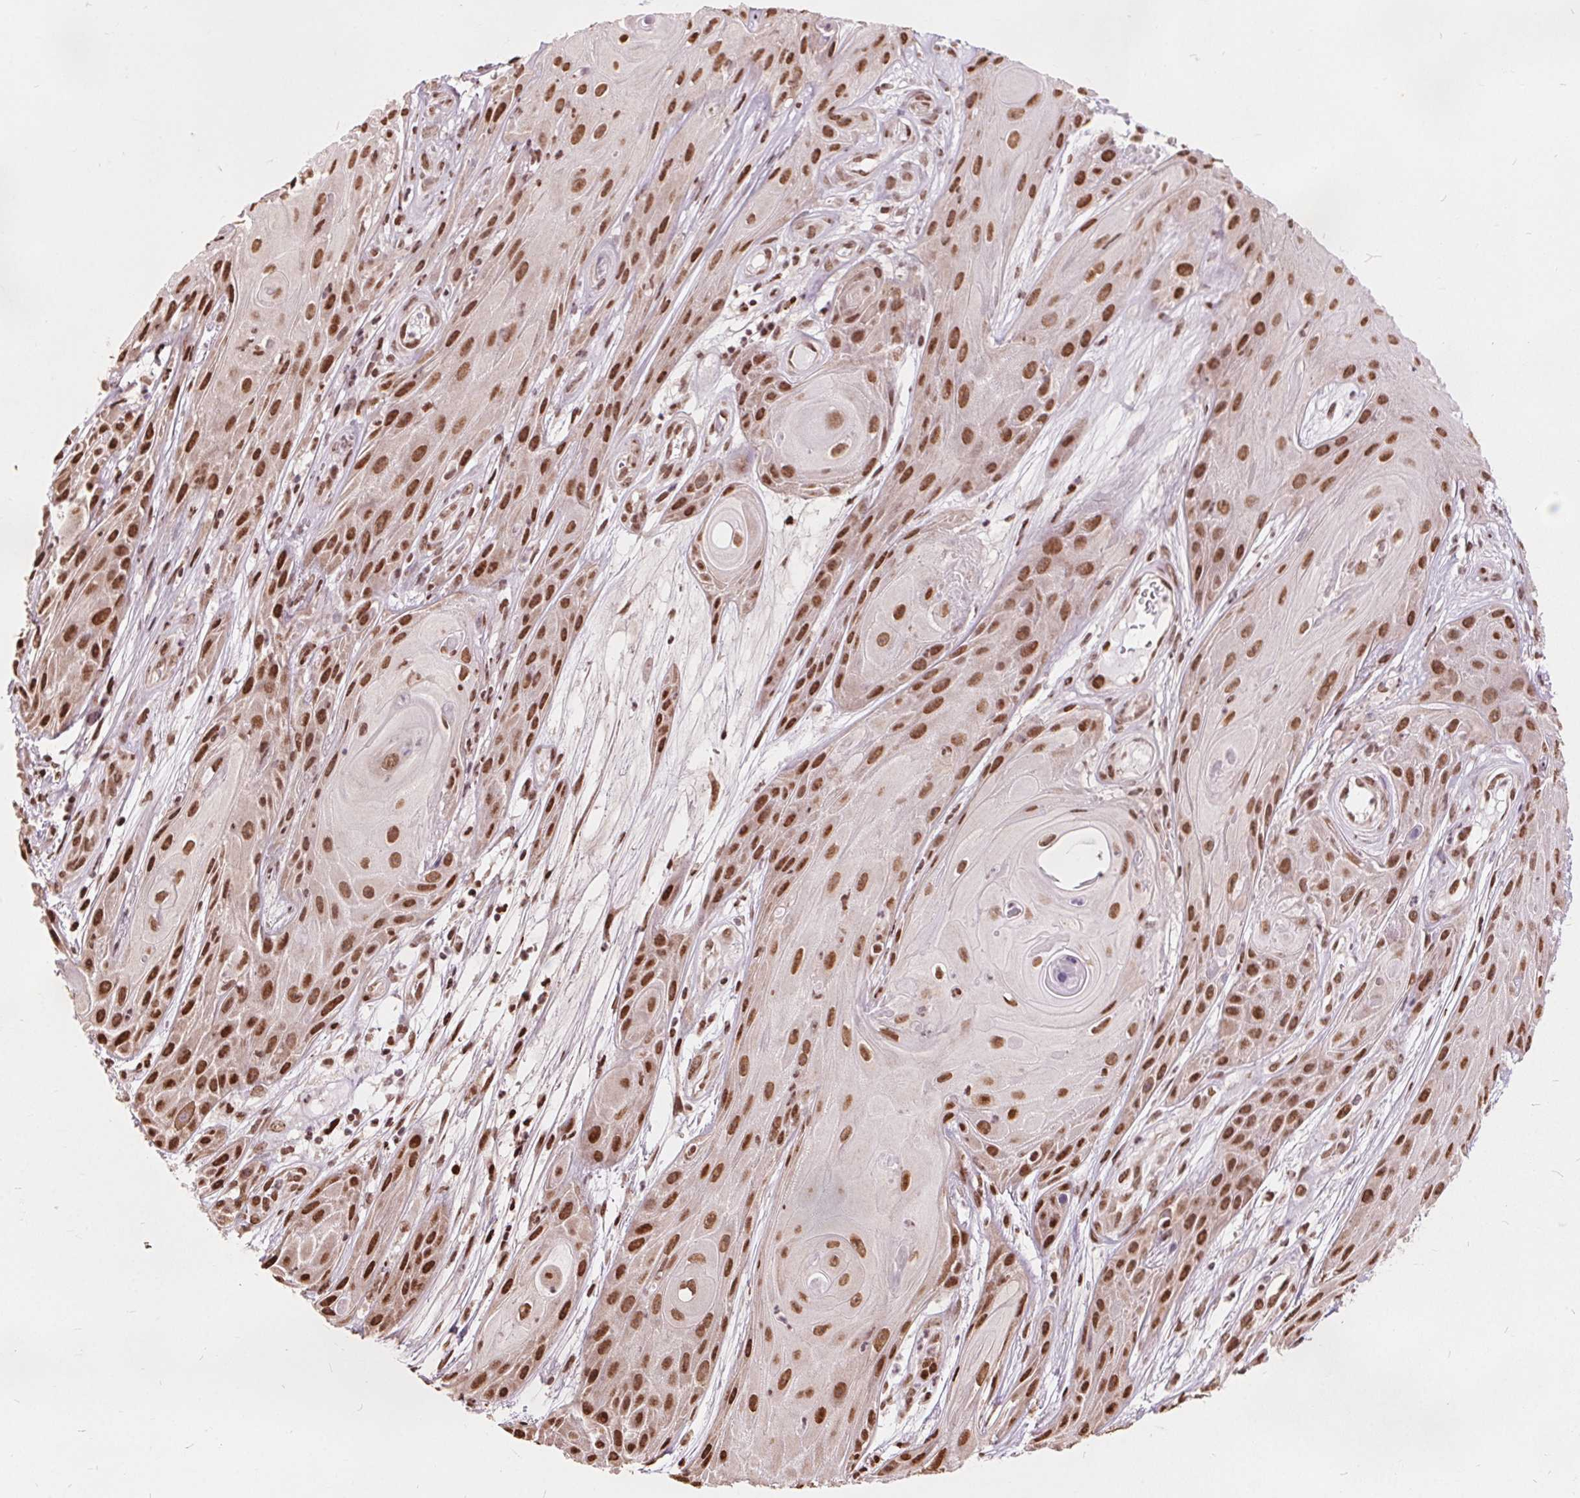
{"staining": {"intensity": "moderate", "quantity": ">75%", "location": "nuclear"}, "tissue": "skin cancer", "cell_type": "Tumor cells", "image_type": "cancer", "snomed": [{"axis": "morphology", "description": "Squamous cell carcinoma, NOS"}, {"axis": "topography", "description": "Skin"}], "caption": "Immunohistochemical staining of skin cancer (squamous cell carcinoma) reveals moderate nuclear protein positivity in about >75% of tumor cells. Using DAB (3,3'-diaminobenzidine) (brown) and hematoxylin (blue) stains, captured at high magnification using brightfield microscopy.", "gene": "ISLR2", "patient": {"sex": "male", "age": 62}}